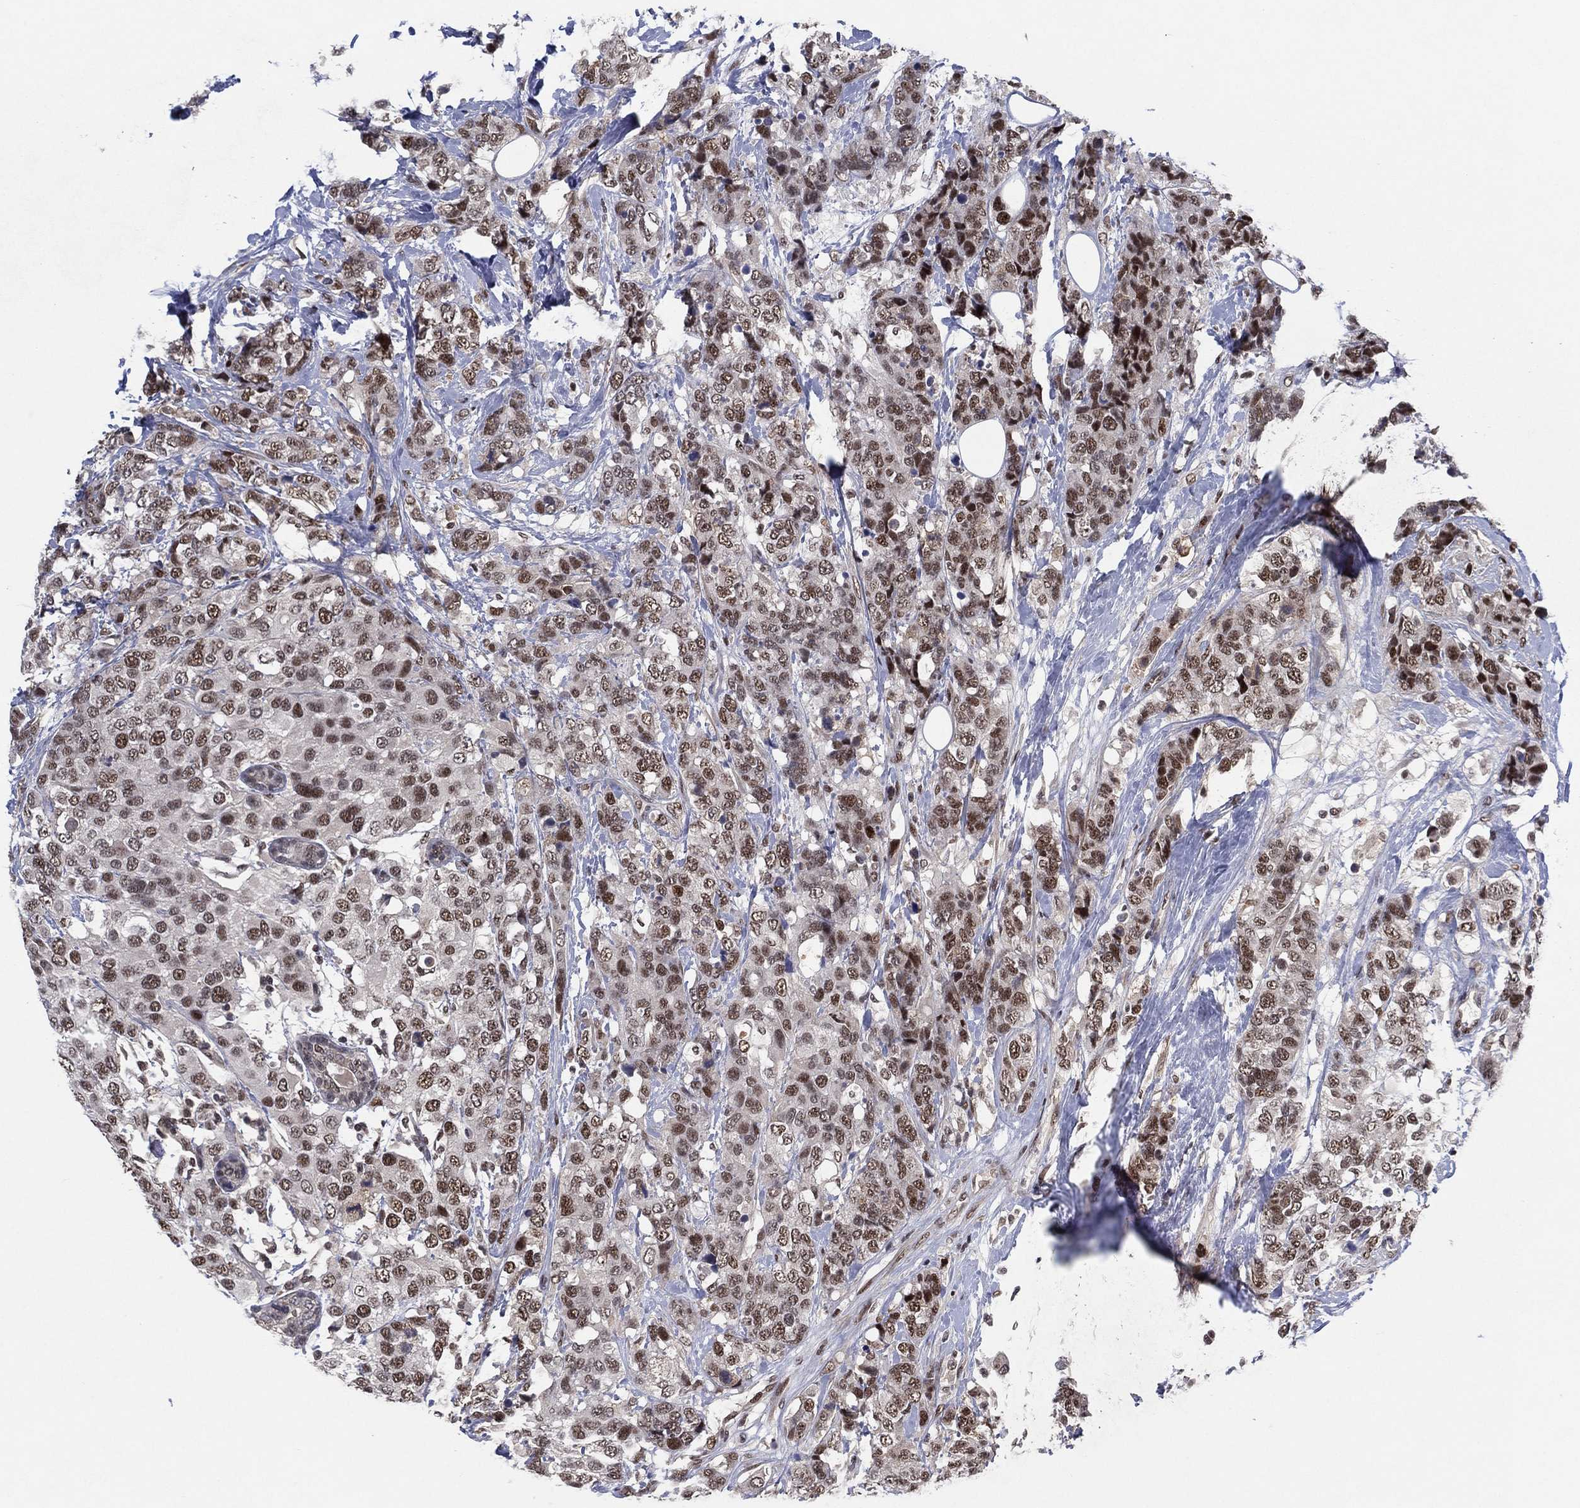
{"staining": {"intensity": "moderate", "quantity": ">75%", "location": "nuclear"}, "tissue": "breast cancer", "cell_type": "Tumor cells", "image_type": "cancer", "snomed": [{"axis": "morphology", "description": "Lobular carcinoma"}, {"axis": "topography", "description": "Breast"}], "caption": "Moderate nuclear protein positivity is seen in approximately >75% of tumor cells in breast cancer.", "gene": "DGCR8", "patient": {"sex": "female", "age": 59}}